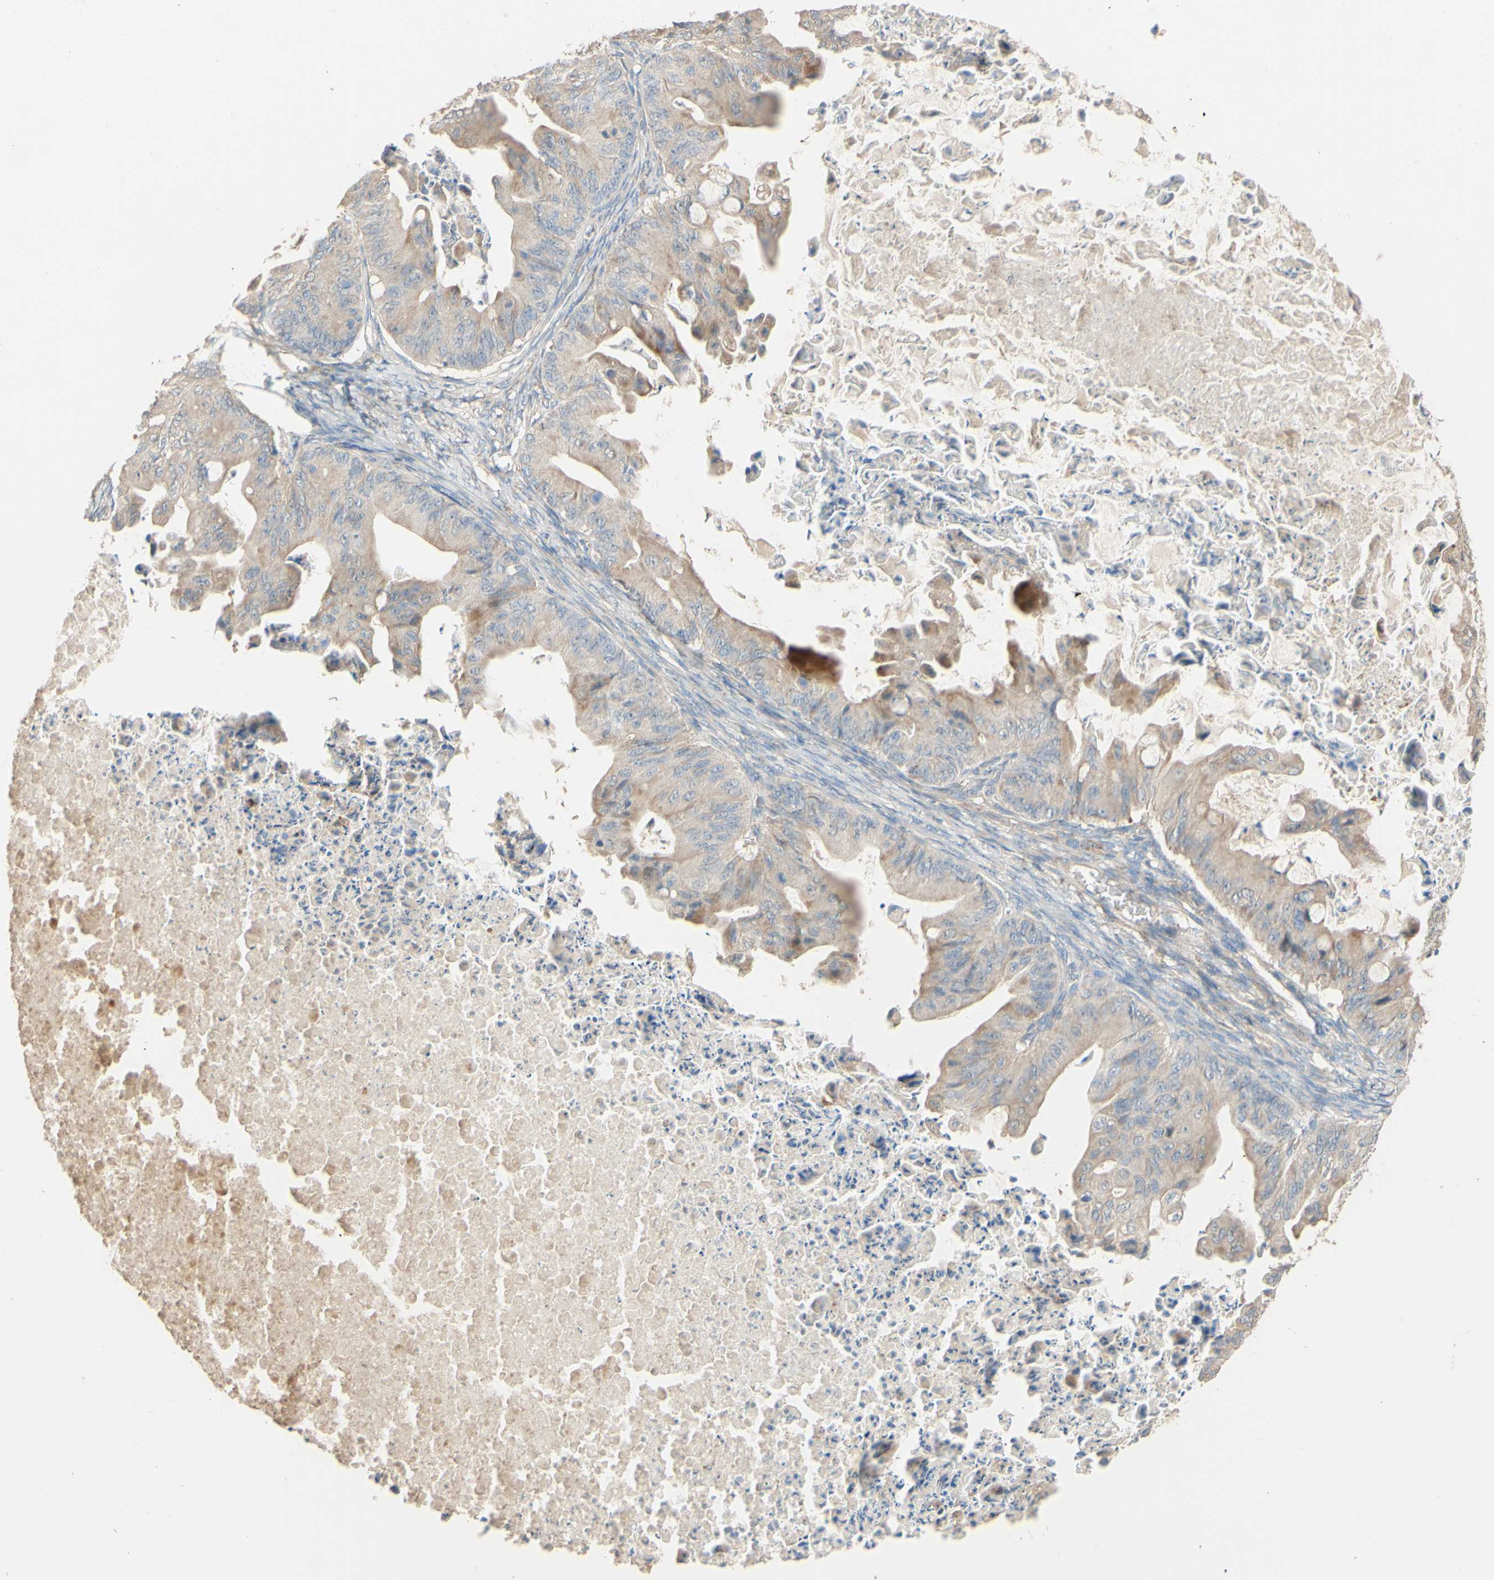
{"staining": {"intensity": "weak", "quantity": ">75%", "location": "cytoplasmic/membranous"}, "tissue": "ovarian cancer", "cell_type": "Tumor cells", "image_type": "cancer", "snomed": [{"axis": "morphology", "description": "Cystadenocarcinoma, mucinous, NOS"}, {"axis": "topography", "description": "Ovary"}], "caption": "Protein expression analysis of ovarian cancer (mucinous cystadenocarcinoma) demonstrates weak cytoplasmic/membranous expression in about >75% of tumor cells. The protein of interest is stained brown, and the nuclei are stained in blue (DAB IHC with brightfield microscopy, high magnification).", "gene": "DKK3", "patient": {"sex": "female", "age": 37}}